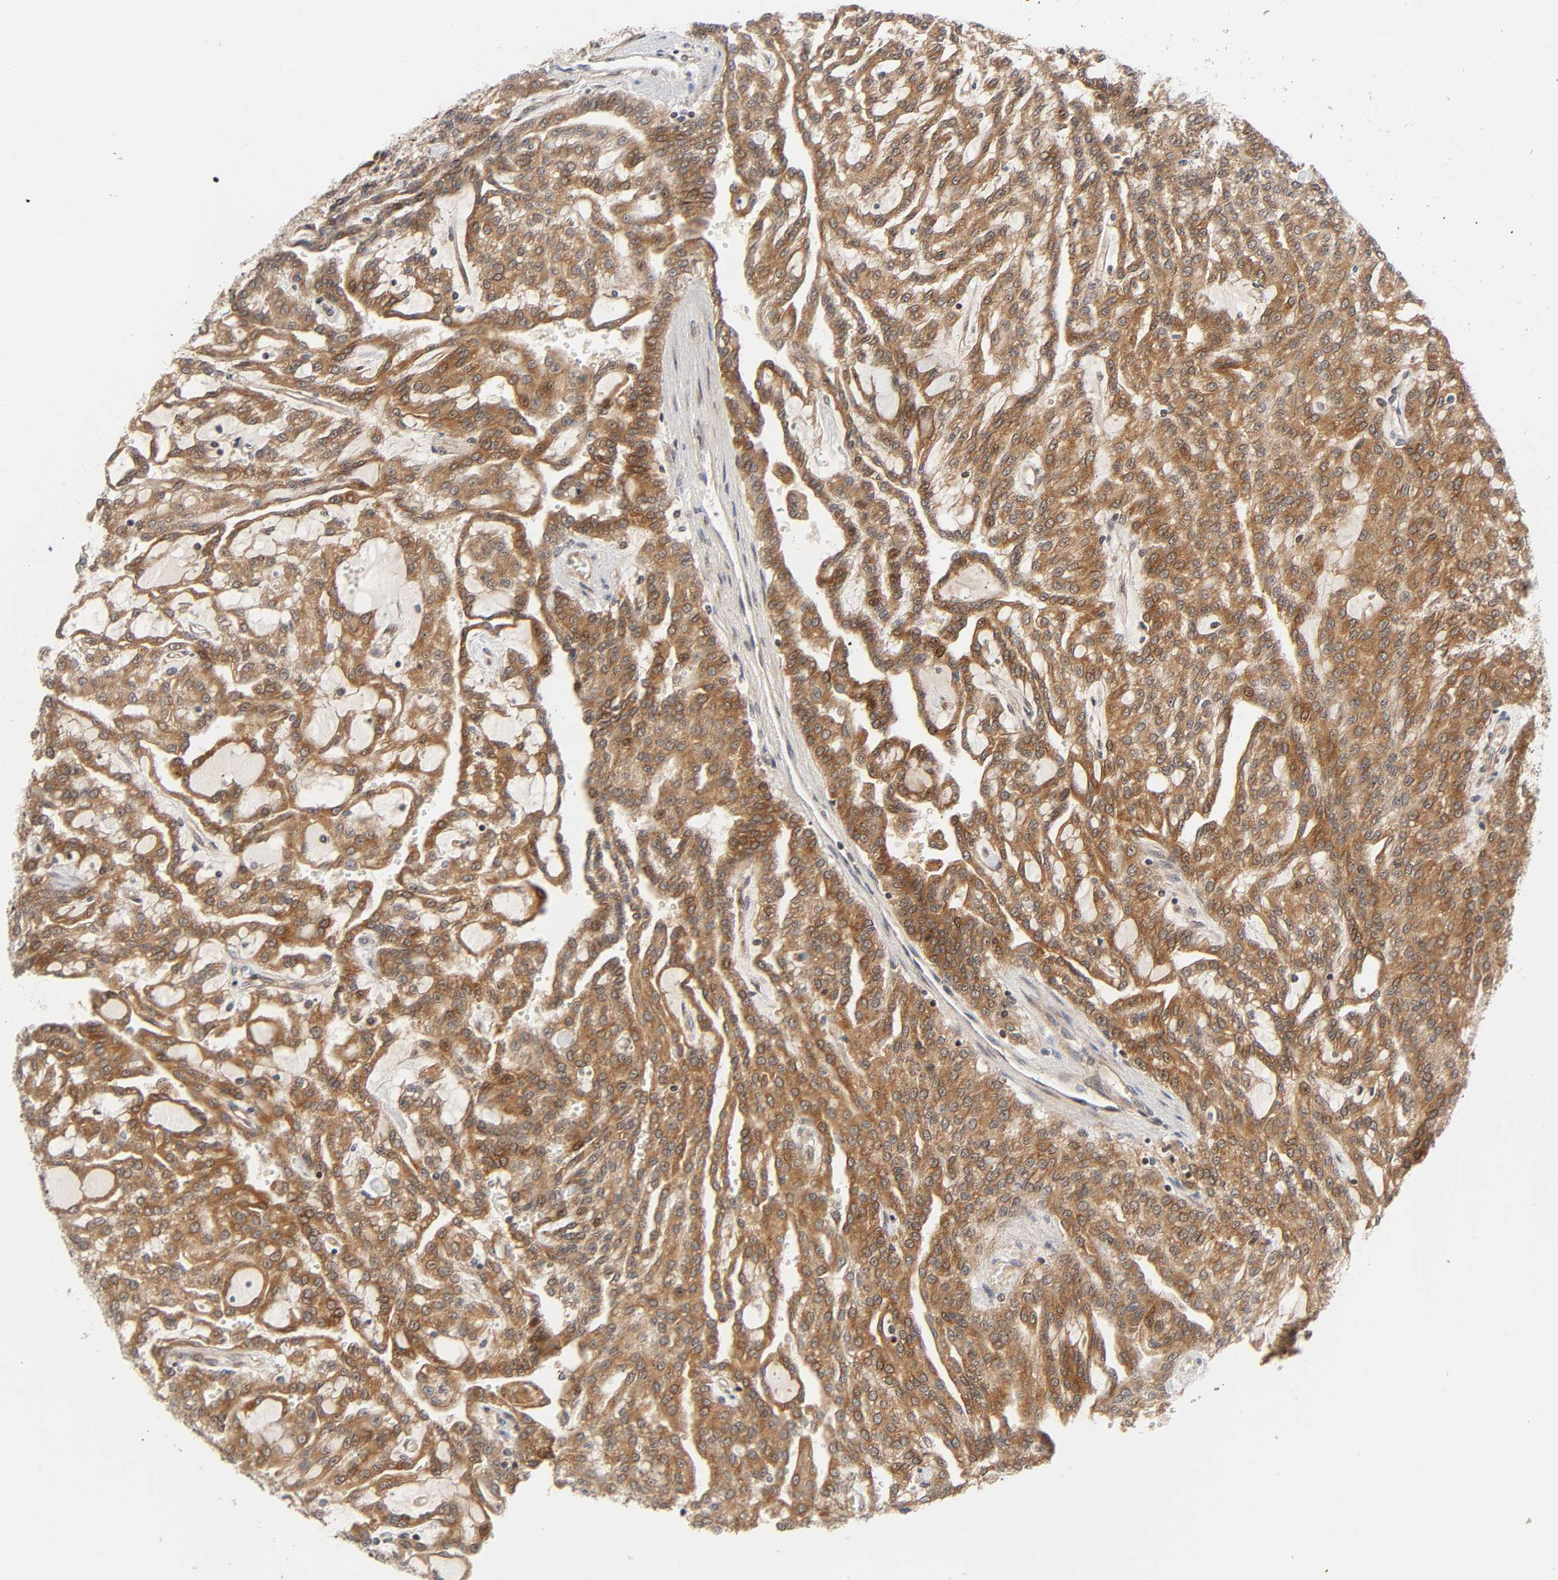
{"staining": {"intensity": "moderate", "quantity": ">75%", "location": "cytoplasmic/membranous"}, "tissue": "renal cancer", "cell_type": "Tumor cells", "image_type": "cancer", "snomed": [{"axis": "morphology", "description": "Adenocarcinoma, NOS"}, {"axis": "topography", "description": "Kidney"}], "caption": "IHC photomicrograph of renal cancer stained for a protein (brown), which exhibits medium levels of moderate cytoplasmic/membranous expression in about >75% of tumor cells.", "gene": "IQCJ-SCHIP1", "patient": {"sex": "male", "age": 63}}